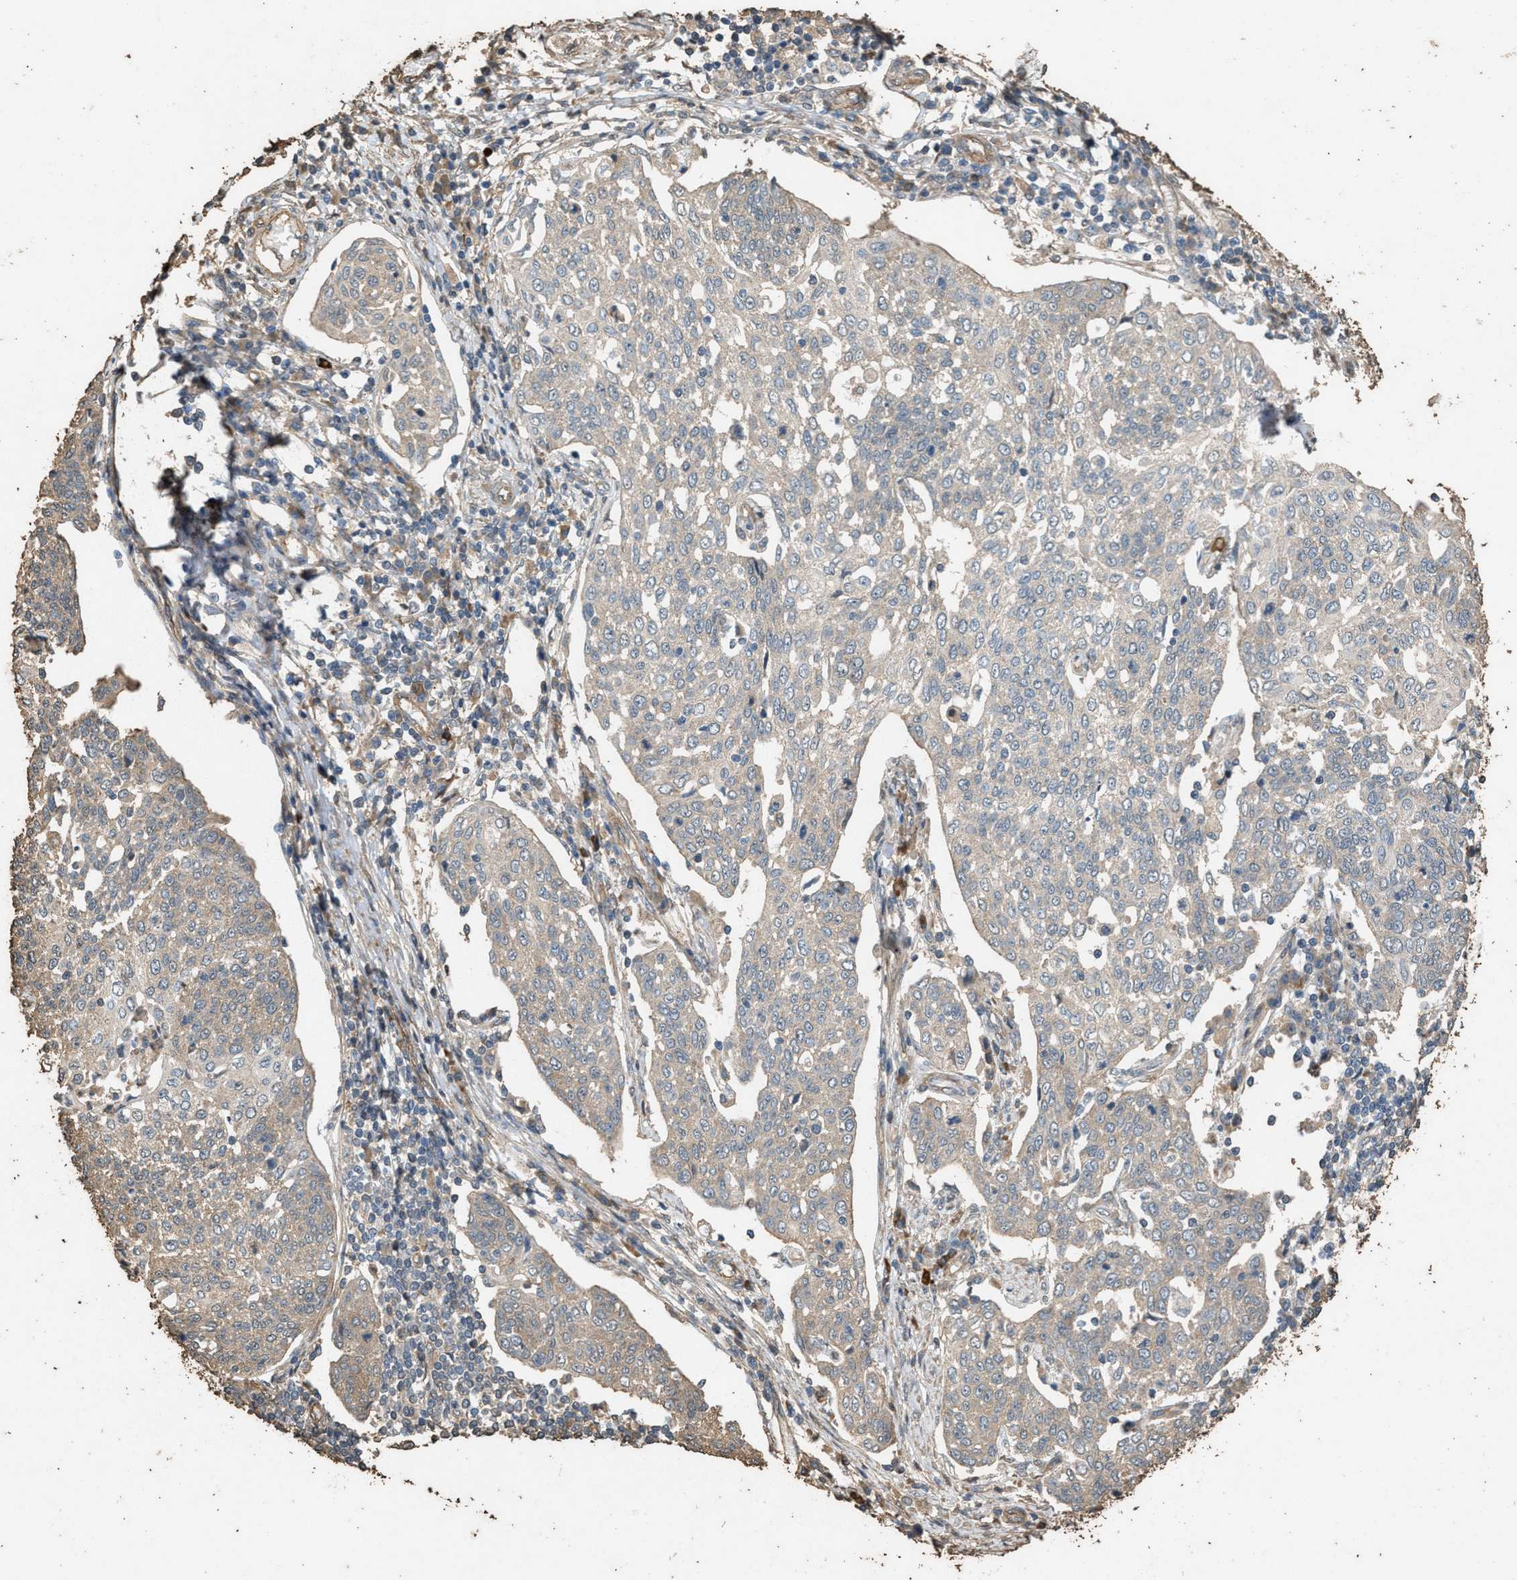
{"staining": {"intensity": "weak", "quantity": "<25%", "location": "cytoplasmic/membranous"}, "tissue": "cervical cancer", "cell_type": "Tumor cells", "image_type": "cancer", "snomed": [{"axis": "morphology", "description": "Squamous cell carcinoma, NOS"}, {"axis": "topography", "description": "Cervix"}], "caption": "The photomicrograph displays no staining of tumor cells in squamous cell carcinoma (cervical). (DAB immunohistochemistry, high magnification).", "gene": "DCAF7", "patient": {"sex": "female", "age": 34}}